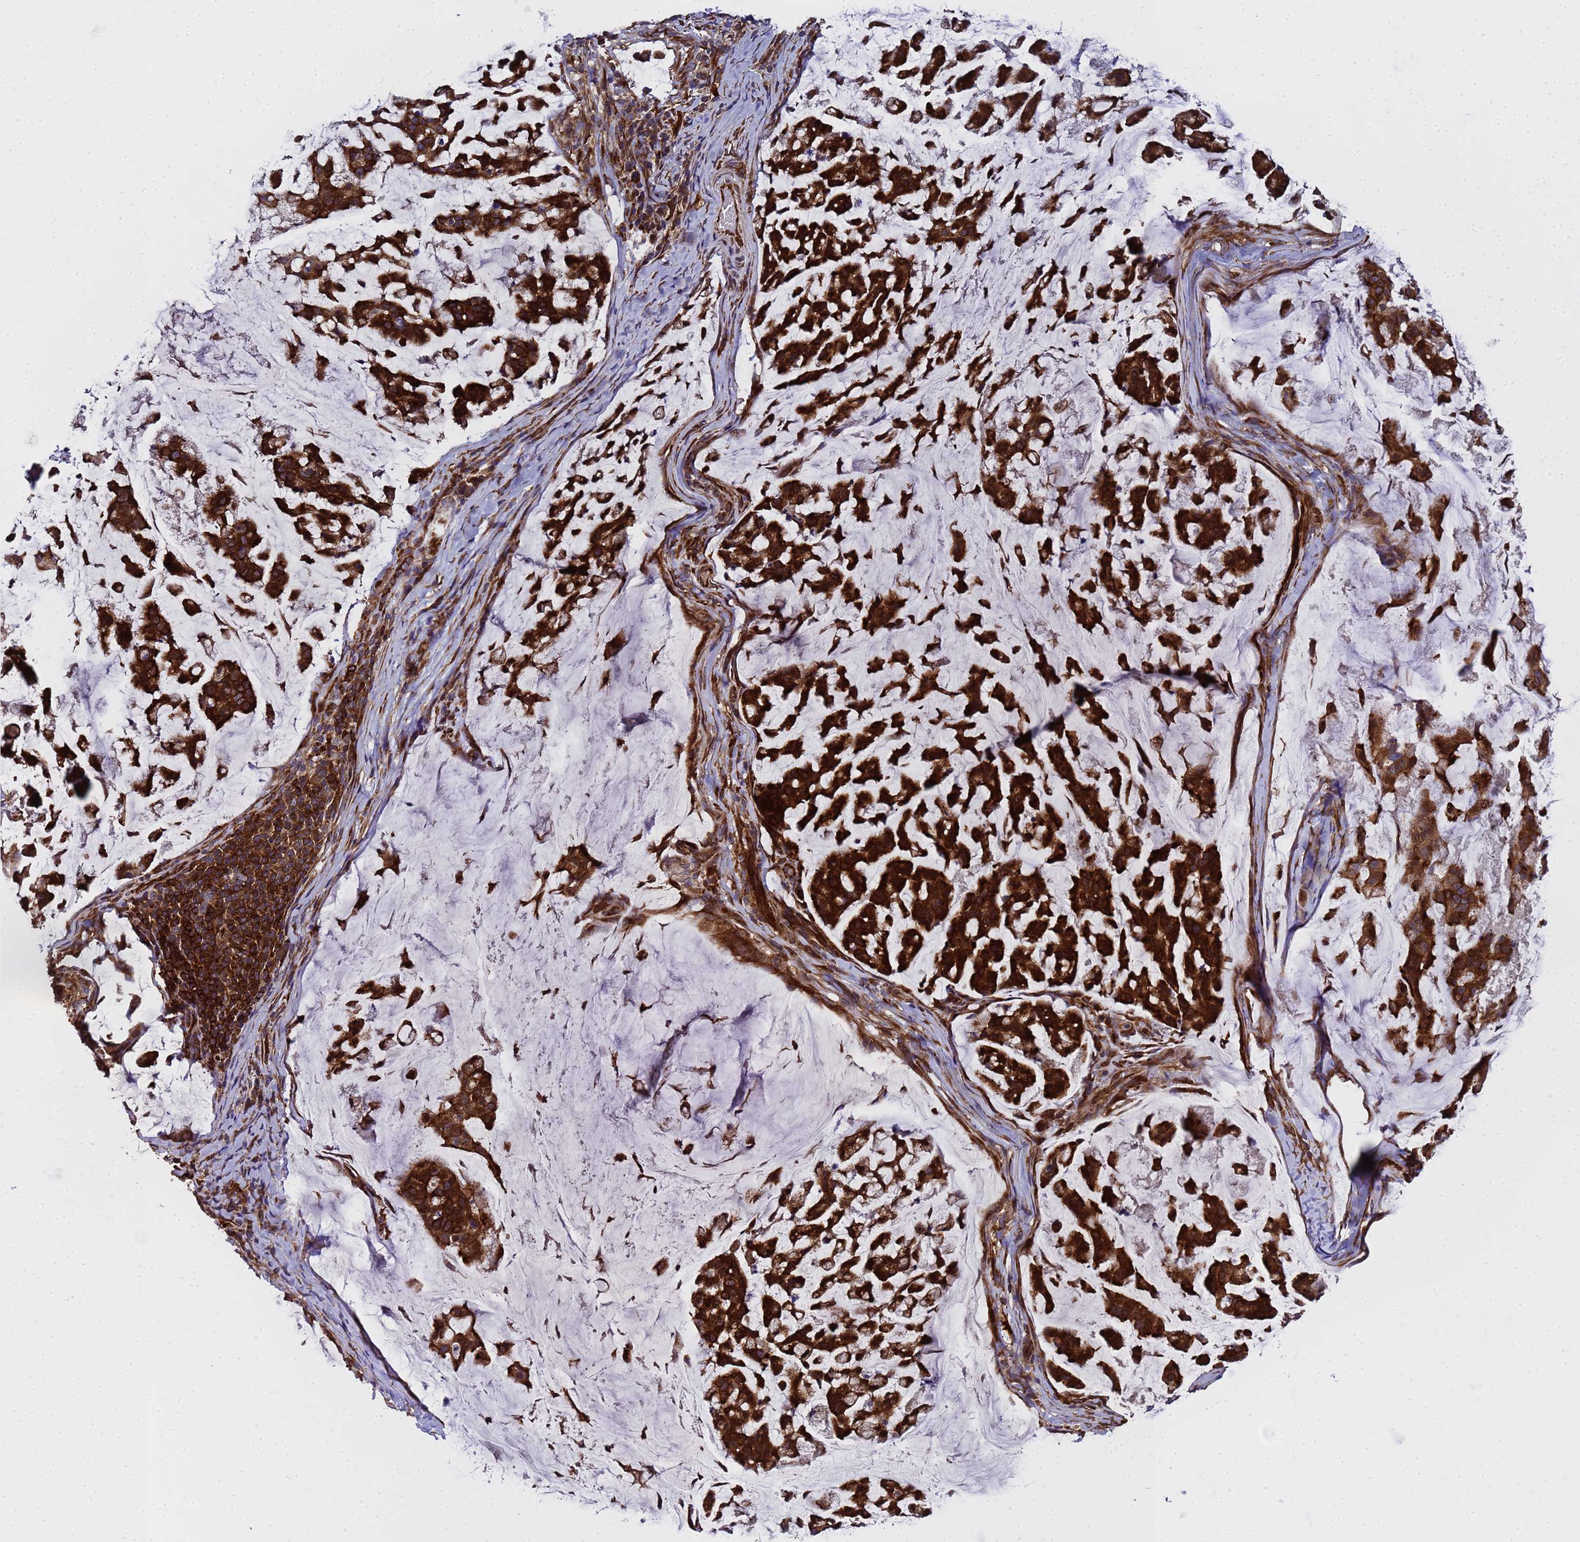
{"staining": {"intensity": "strong", "quantity": ">75%", "location": "cytoplasmic/membranous"}, "tissue": "stomach cancer", "cell_type": "Tumor cells", "image_type": "cancer", "snomed": [{"axis": "morphology", "description": "Adenocarcinoma, NOS"}, {"axis": "topography", "description": "Stomach, lower"}], "caption": "This histopathology image shows immunohistochemistry (IHC) staining of human adenocarcinoma (stomach), with high strong cytoplasmic/membranous positivity in about >75% of tumor cells.", "gene": "MOCS1", "patient": {"sex": "male", "age": 67}}